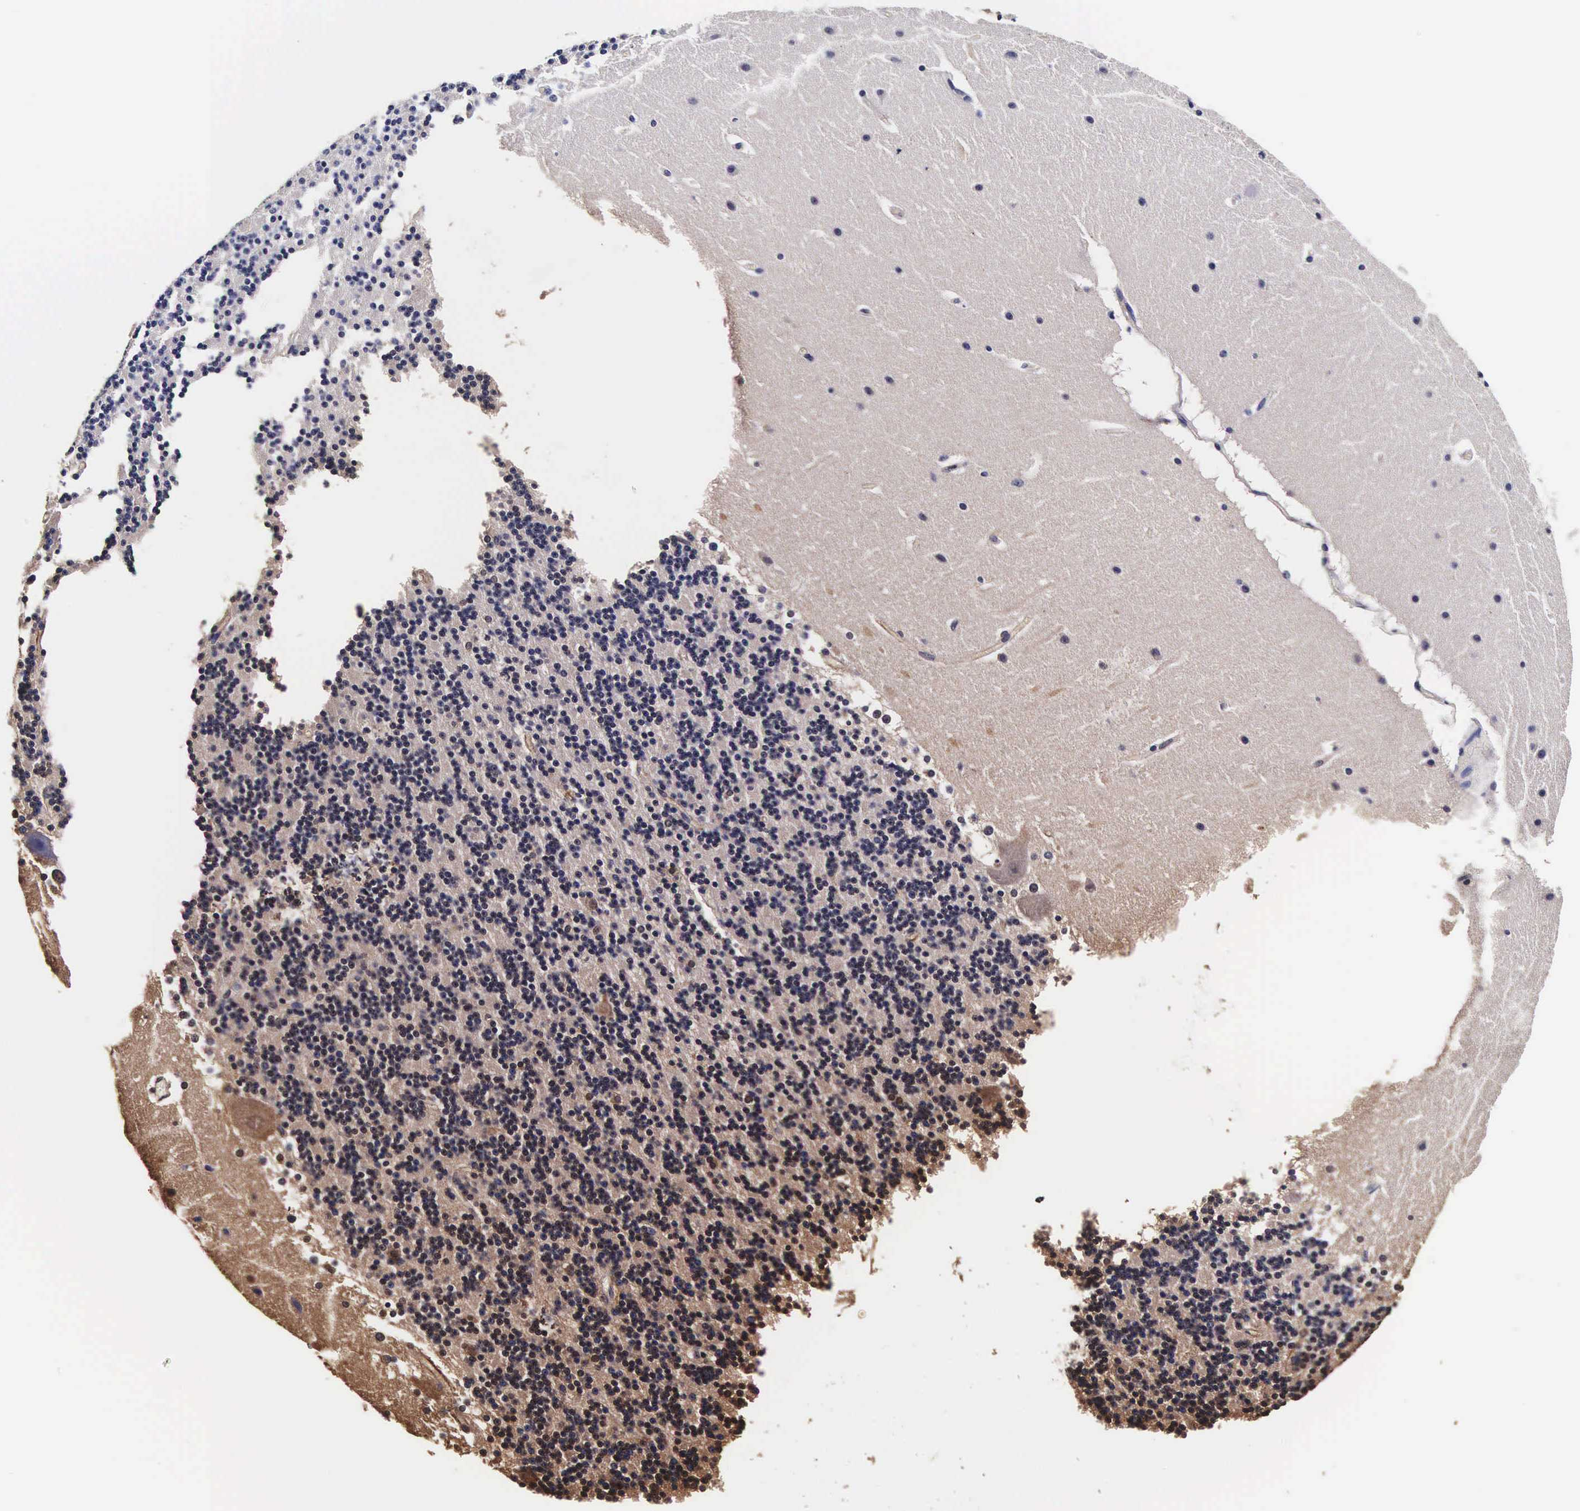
{"staining": {"intensity": "strong", "quantity": ">75%", "location": "cytoplasmic/membranous,nuclear"}, "tissue": "cerebellum", "cell_type": "Cells in granular layer", "image_type": "normal", "snomed": [{"axis": "morphology", "description": "Normal tissue, NOS"}, {"axis": "topography", "description": "Cerebellum"}], "caption": "Cerebellum stained with immunohistochemistry reveals strong cytoplasmic/membranous,nuclear positivity in about >75% of cells in granular layer.", "gene": "TECPR2", "patient": {"sex": "female", "age": 19}}